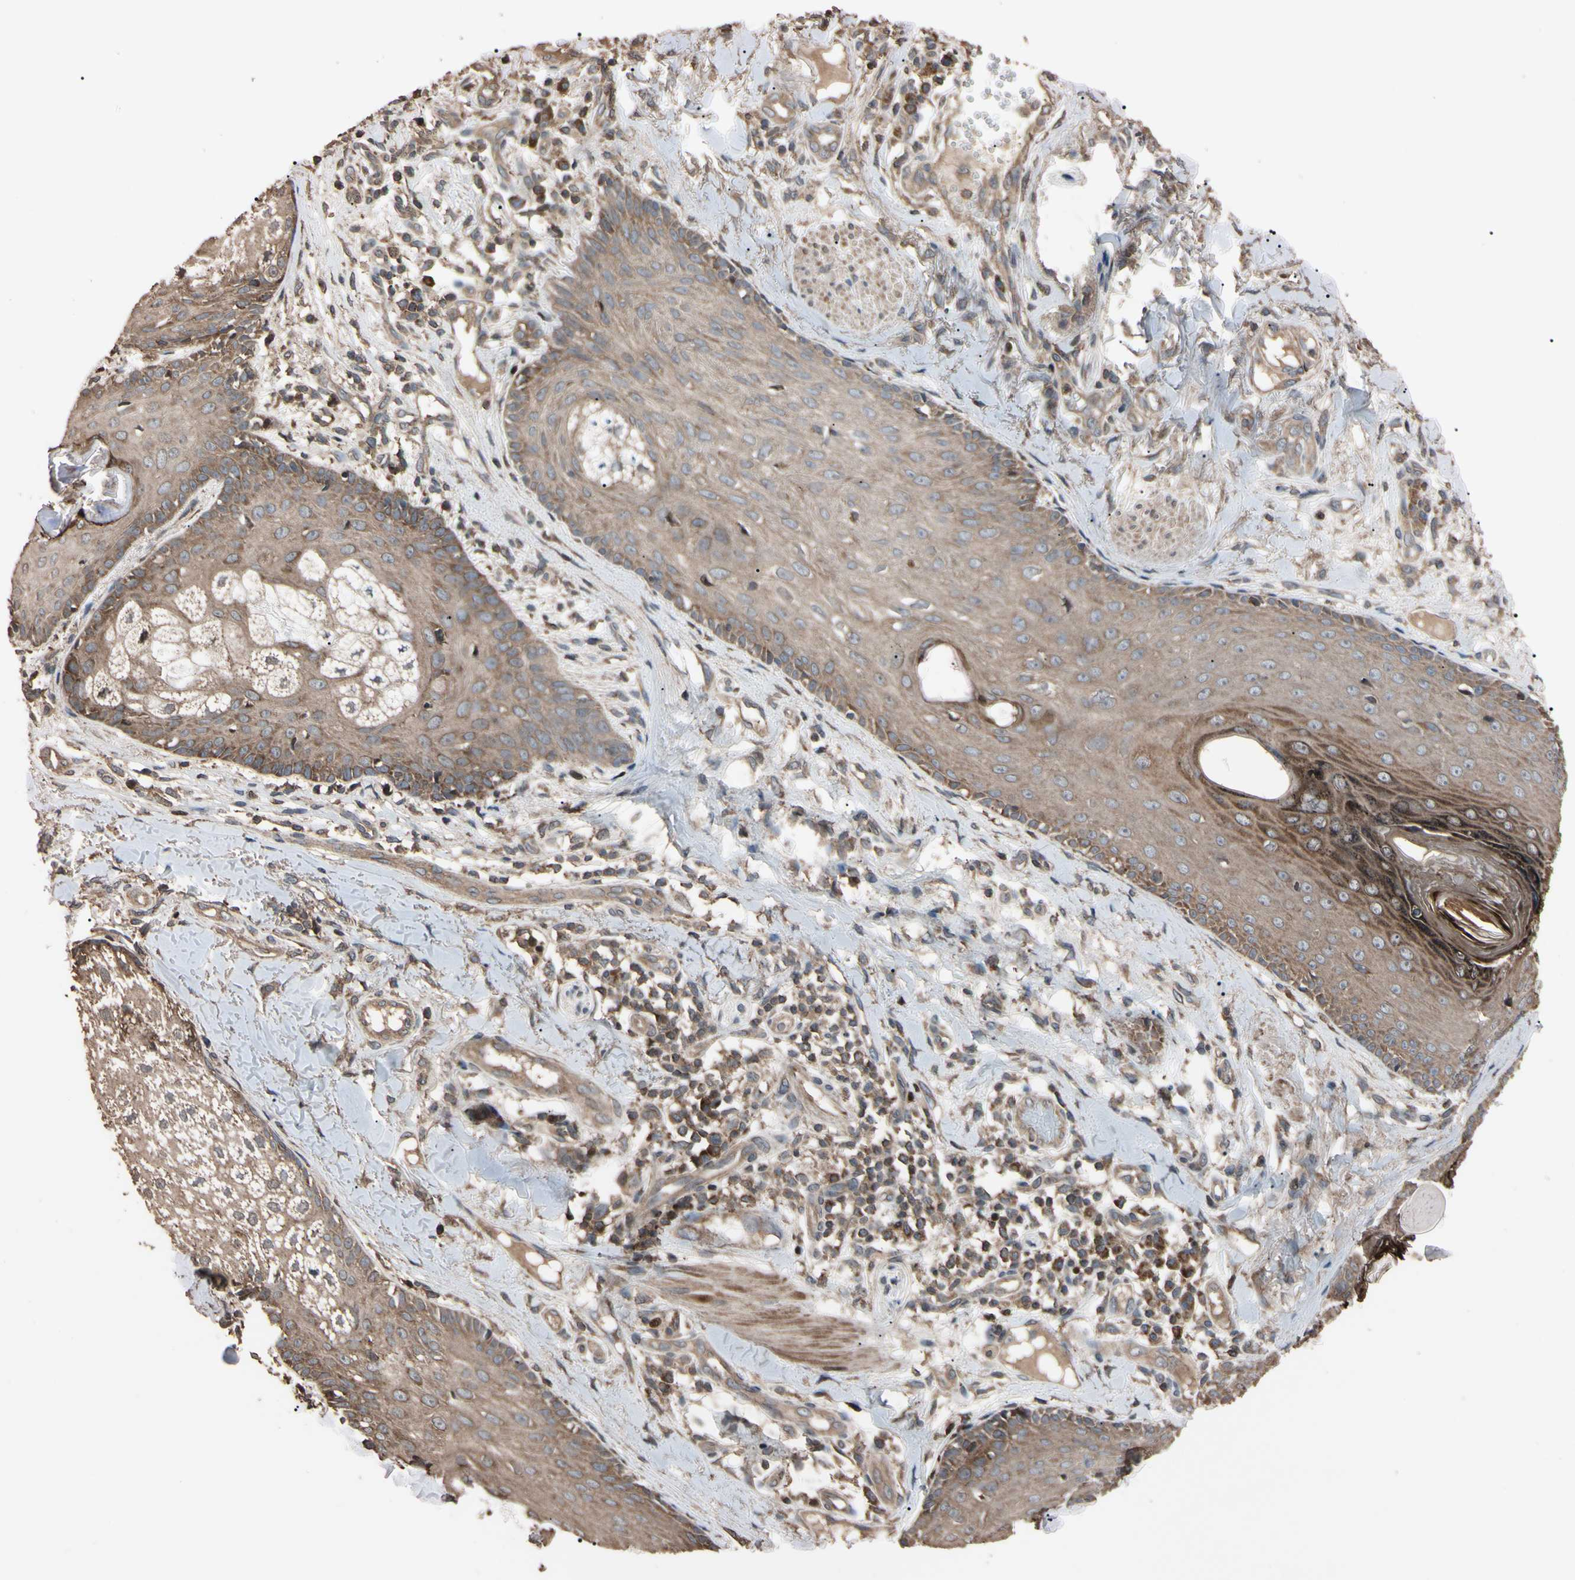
{"staining": {"intensity": "weak", "quantity": ">75%", "location": "cytoplasmic/membranous"}, "tissue": "skin cancer", "cell_type": "Tumor cells", "image_type": "cancer", "snomed": [{"axis": "morphology", "description": "Normal tissue, NOS"}, {"axis": "morphology", "description": "Basal cell carcinoma"}, {"axis": "topography", "description": "Skin"}], "caption": "Immunohistochemistry (IHC) image of neoplastic tissue: skin cancer stained using immunohistochemistry shows low levels of weak protein expression localized specifically in the cytoplasmic/membranous of tumor cells, appearing as a cytoplasmic/membranous brown color.", "gene": "TNFRSF1A", "patient": {"sex": "male", "age": 52}}